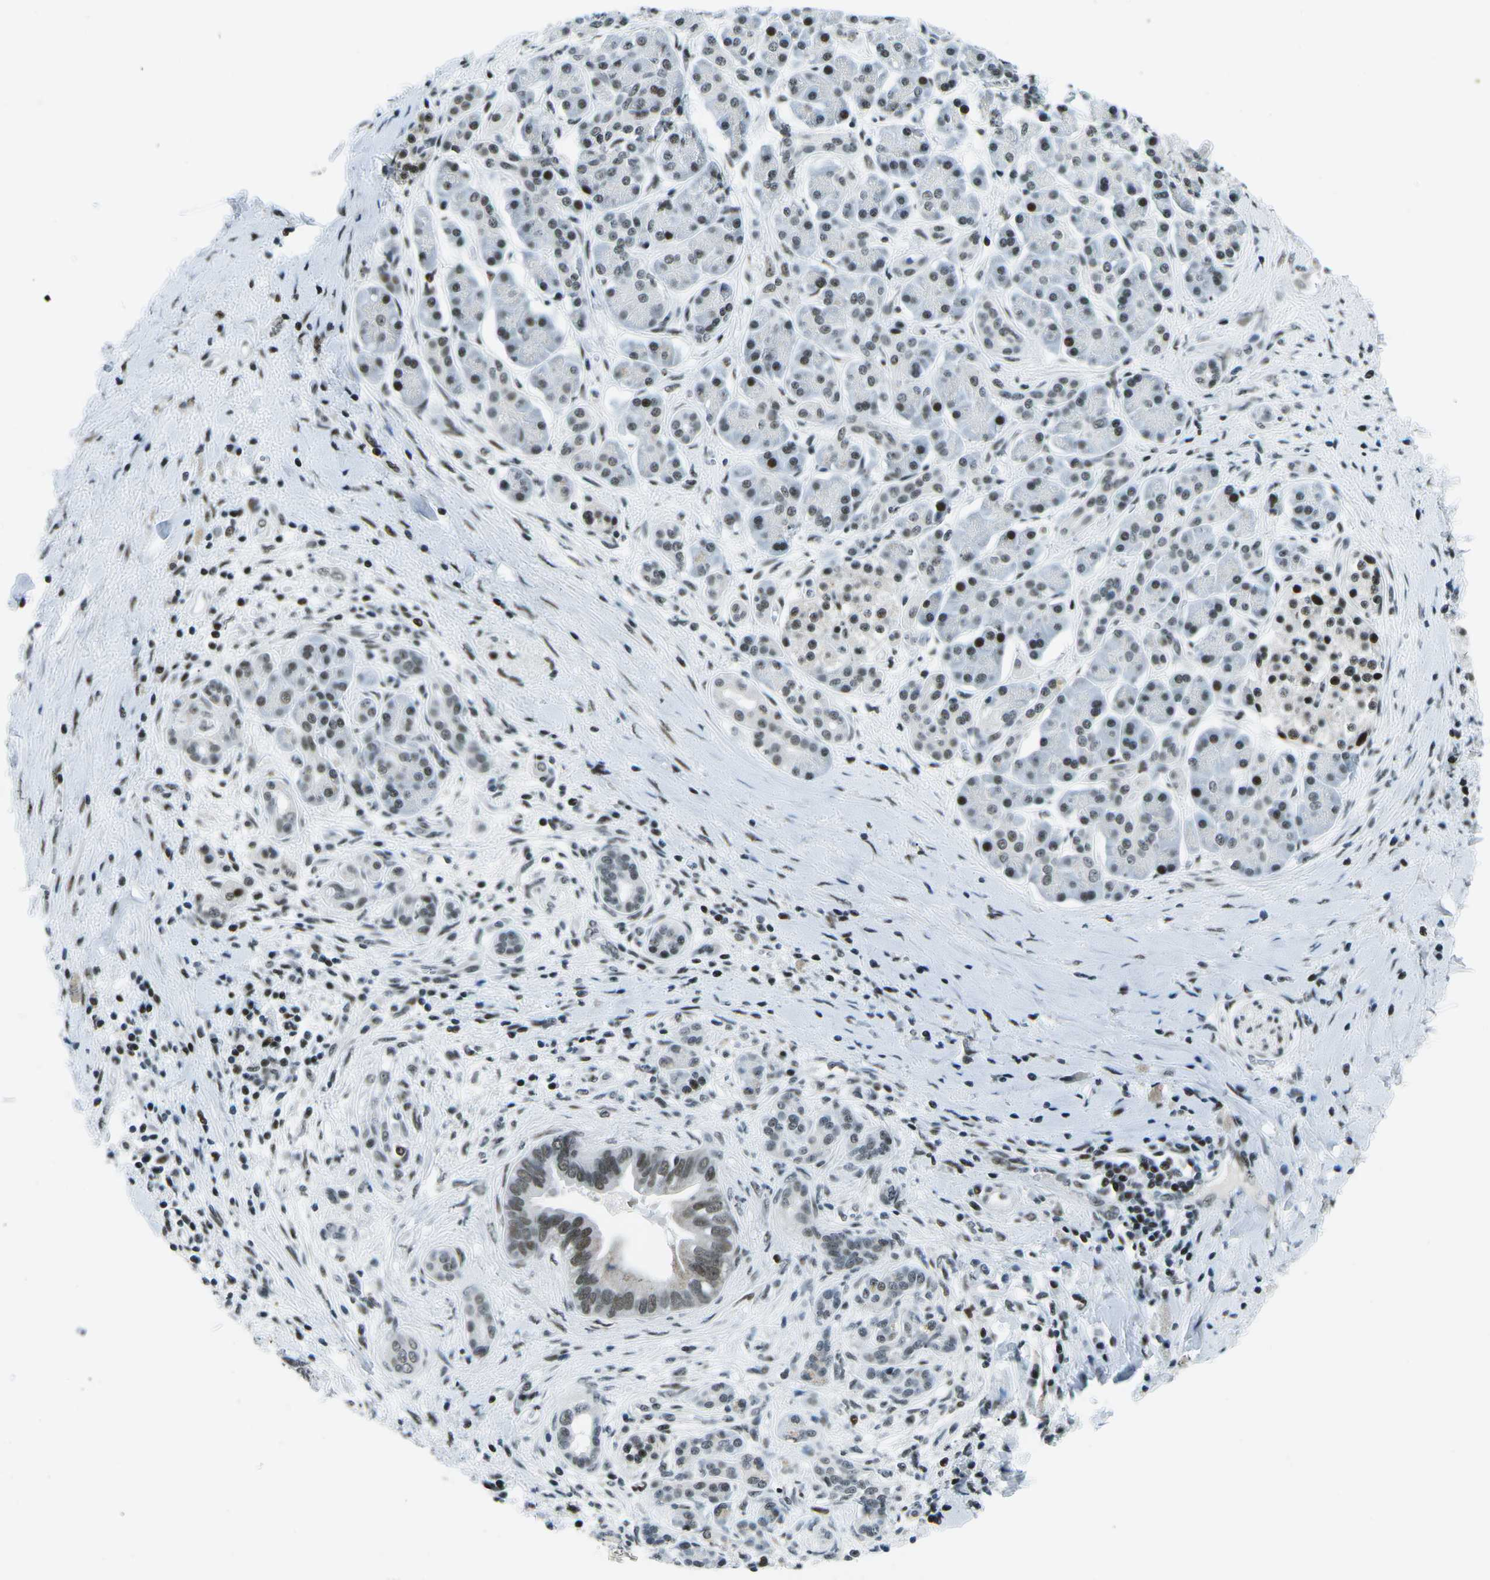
{"staining": {"intensity": "moderate", "quantity": "25%-75%", "location": "nuclear"}, "tissue": "pancreatic cancer", "cell_type": "Tumor cells", "image_type": "cancer", "snomed": [{"axis": "morphology", "description": "Adenocarcinoma, NOS"}, {"axis": "topography", "description": "Pancreas"}], "caption": "Immunohistochemistry histopathology image of human pancreatic cancer (adenocarcinoma) stained for a protein (brown), which displays medium levels of moderate nuclear expression in approximately 25%-75% of tumor cells.", "gene": "RBL2", "patient": {"sex": "male", "age": 55}}